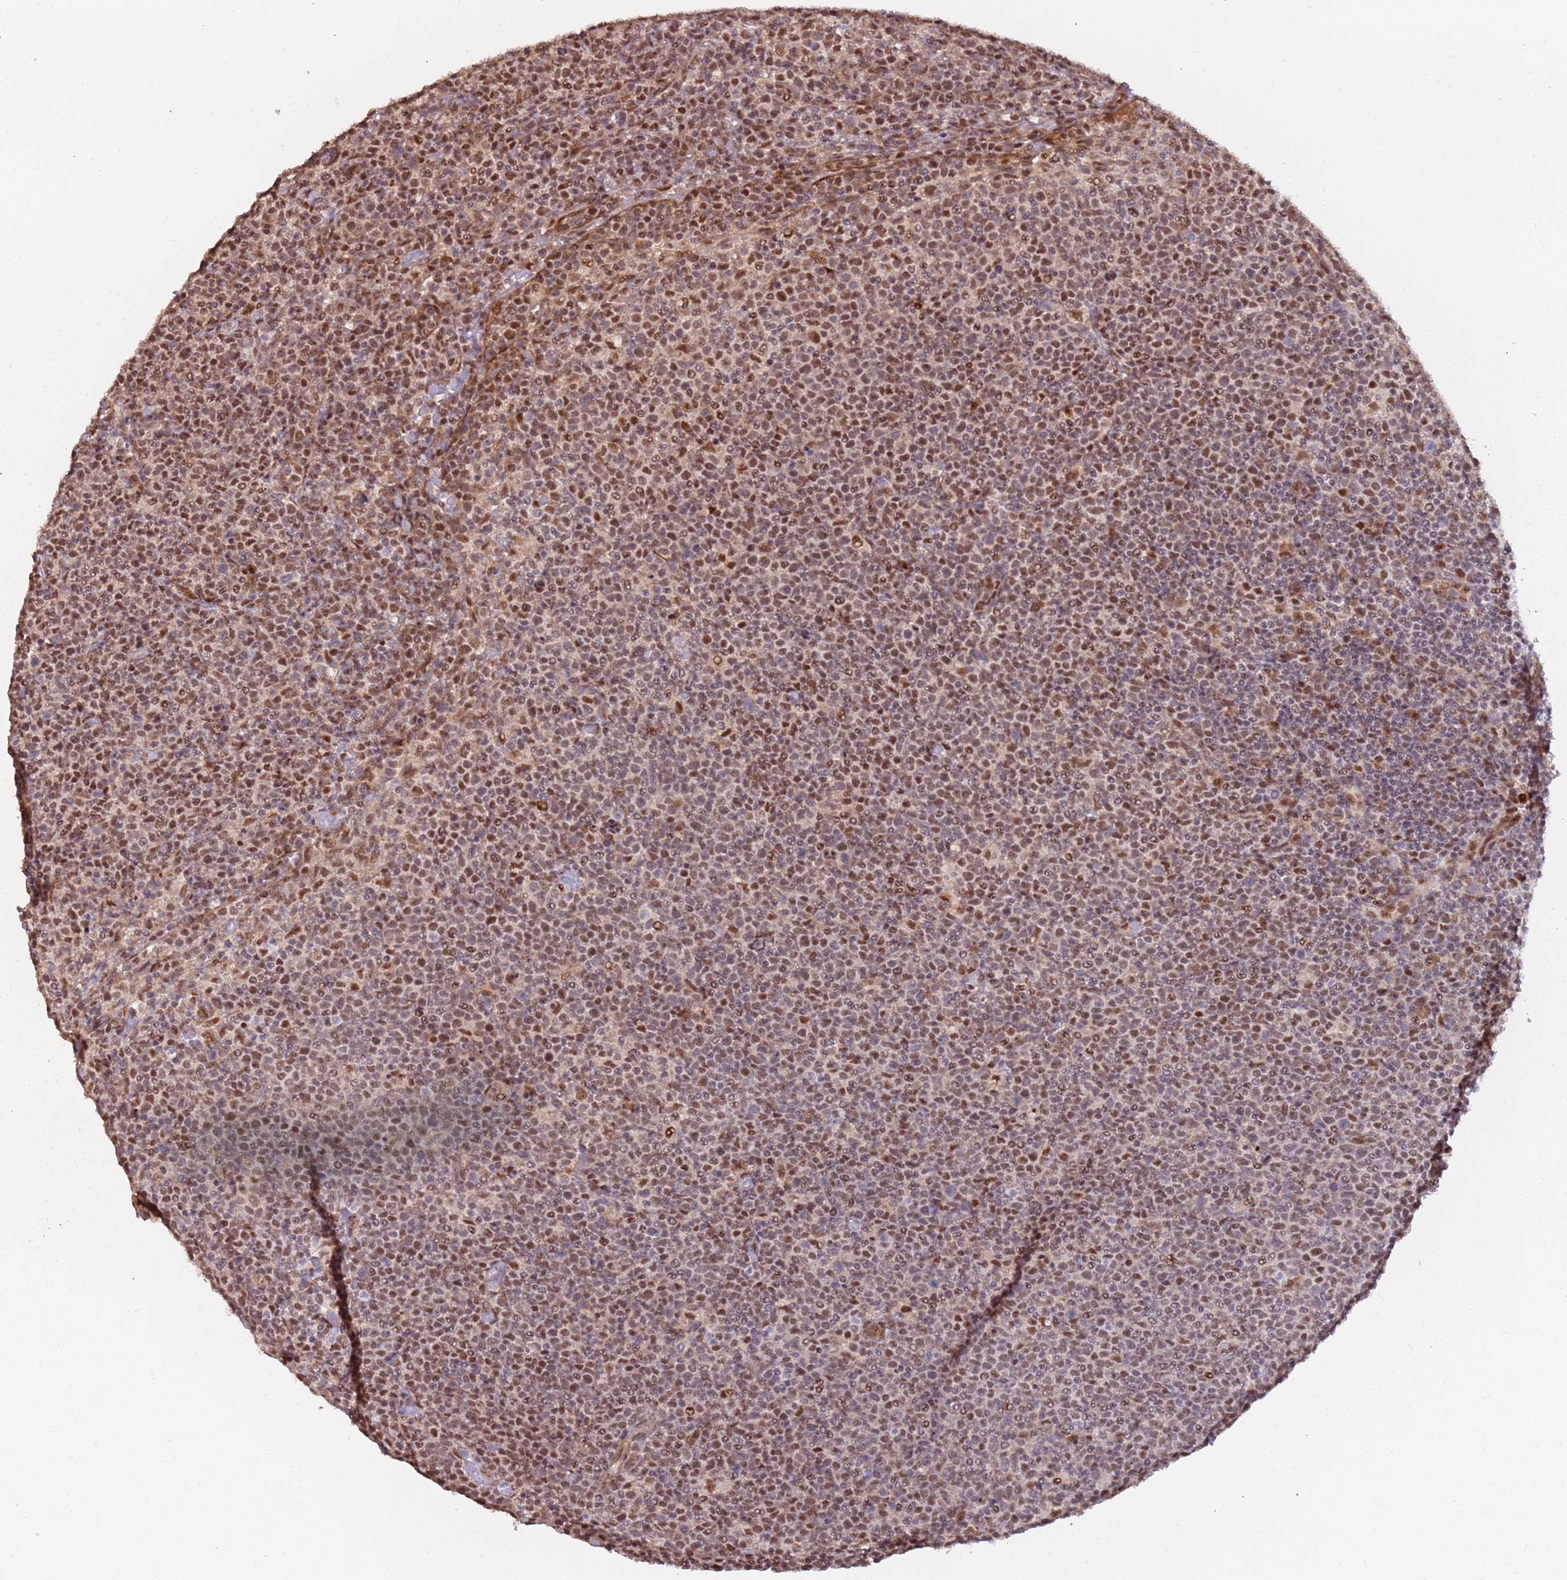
{"staining": {"intensity": "moderate", "quantity": ">75%", "location": "nuclear"}, "tissue": "lymphoma", "cell_type": "Tumor cells", "image_type": "cancer", "snomed": [{"axis": "morphology", "description": "Malignant lymphoma, non-Hodgkin's type, High grade"}, {"axis": "topography", "description": "Lymph node"}], "caption": "A micrograph showing moderate nuclear positivity in approximately >75% of tumor cells in malignant lymphoma, non-Hodgkin's type (high-grade), as visualized by brown immunohistochemical staining.", "gene": "POLR3H", "patient": {"sex": "male", "age": 61}}